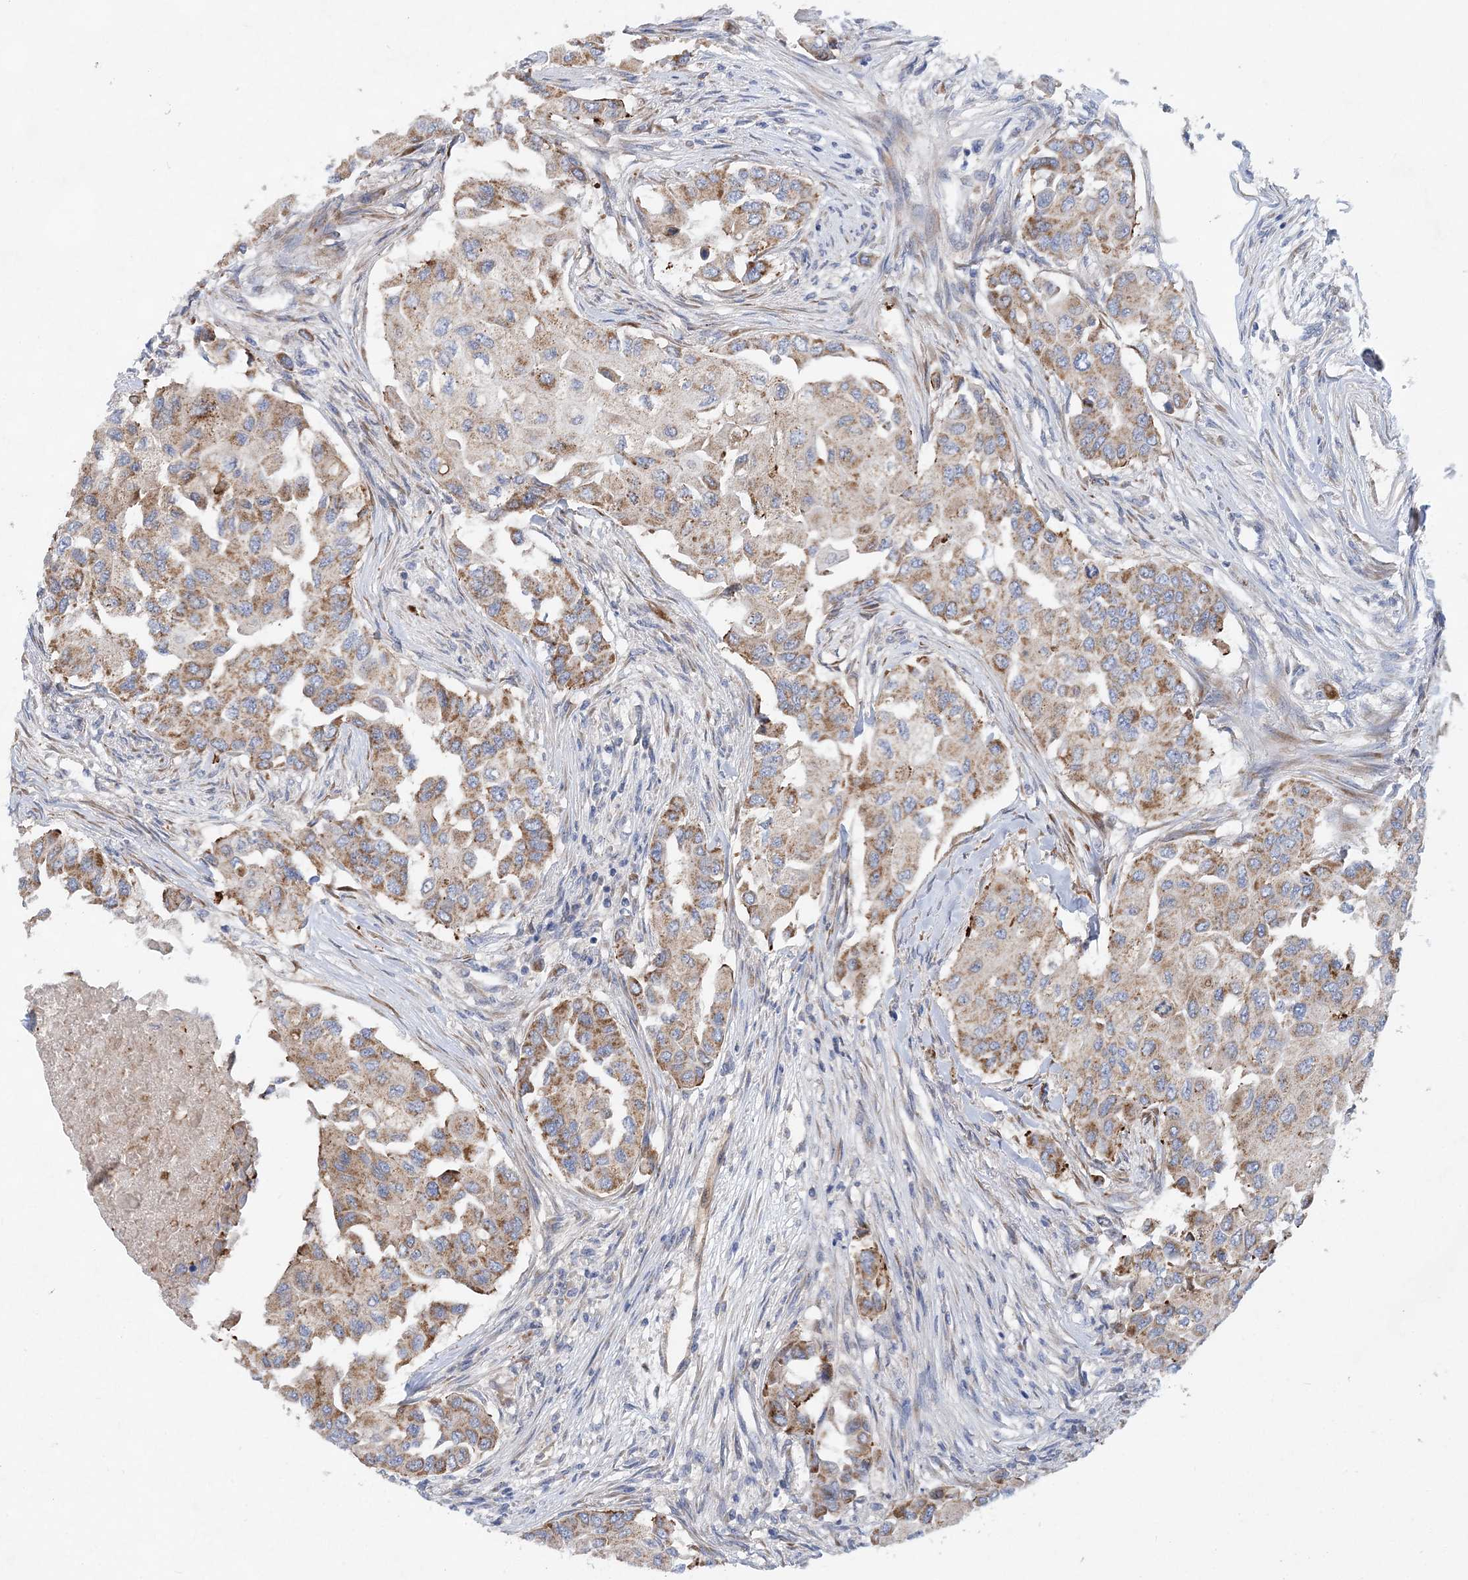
{"staining": {"intensity": "moderate", "quantity": "25%-75%", "location": "cytoplasmic/membranous"}, "tissue": "breast cancer", "cell_type": "Tumor cells", "image_type": "cancer", "snomed": [{"axis": "morphology", "description": "Normal tissue, NOS"}, {"axis": "morphology", "description": "Duct carcinoma"}, {"axis": "topography", "description": "Breast"}], "caption": "A brown stain labels moderate cytoplasmic/membranous positivity of a protein in breast cancer (intraductal carcinoma) tumor cells.", "gene": "TRAPPC13", "patient": {"sex": "female", "age": 49}}